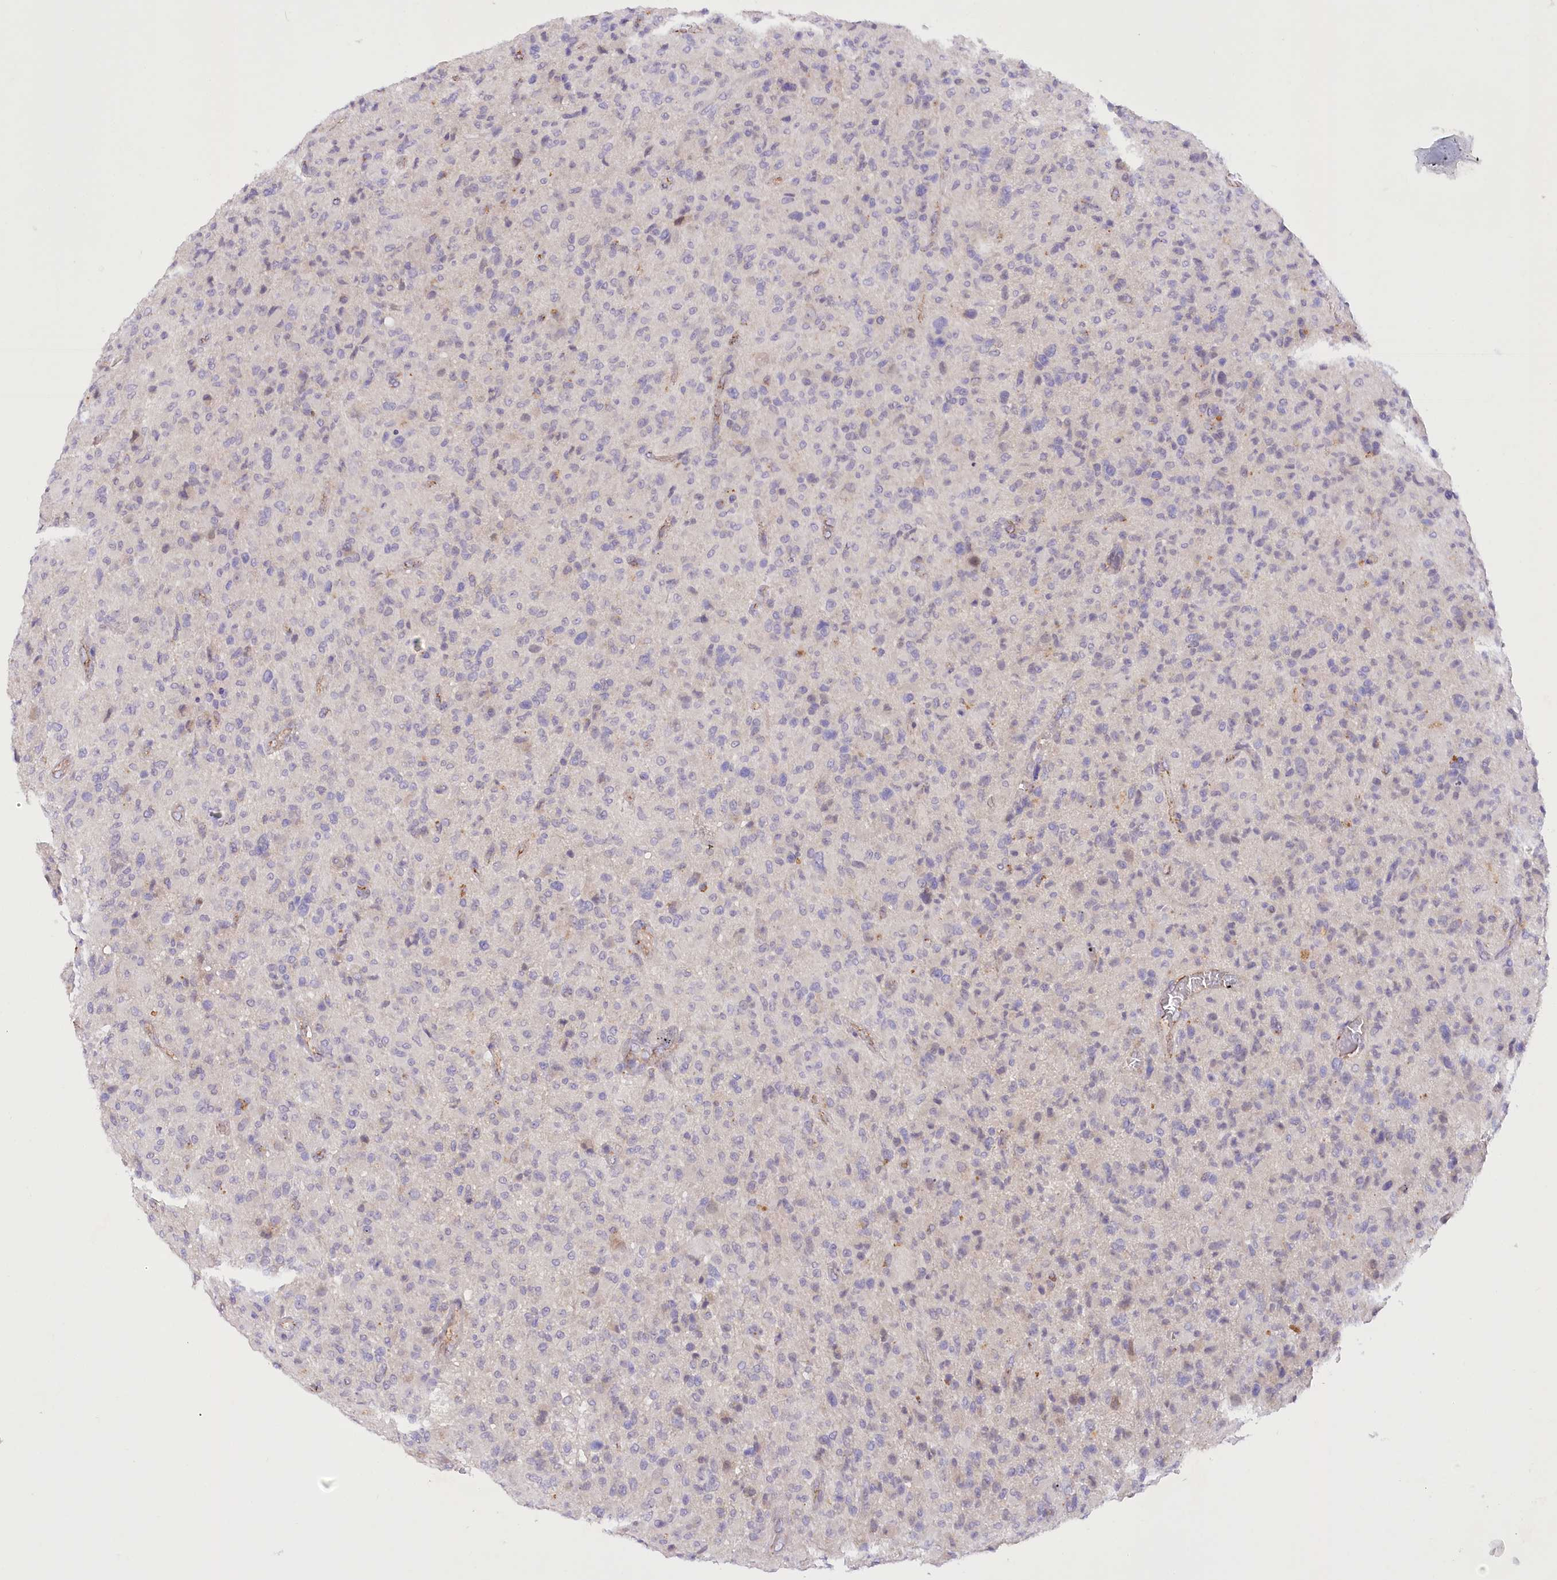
{"staining": {"intensity": "negative", "quantity": "none", "location": "none"}, "tissue": "glioma", "cell_type": "Tumor cells", "image_type": "cancer", "snomed": [{"axis": "morphology", "description": "Glioma, malignant, High grade"}, {"axis": "topography", "description": "Brain"}], "caption": "The IHC micrograph has no significant staining in tumor cells of glioma tissue.", "gene": "DCUN1D1", "patient": {"sex": "female", "age": 57}}